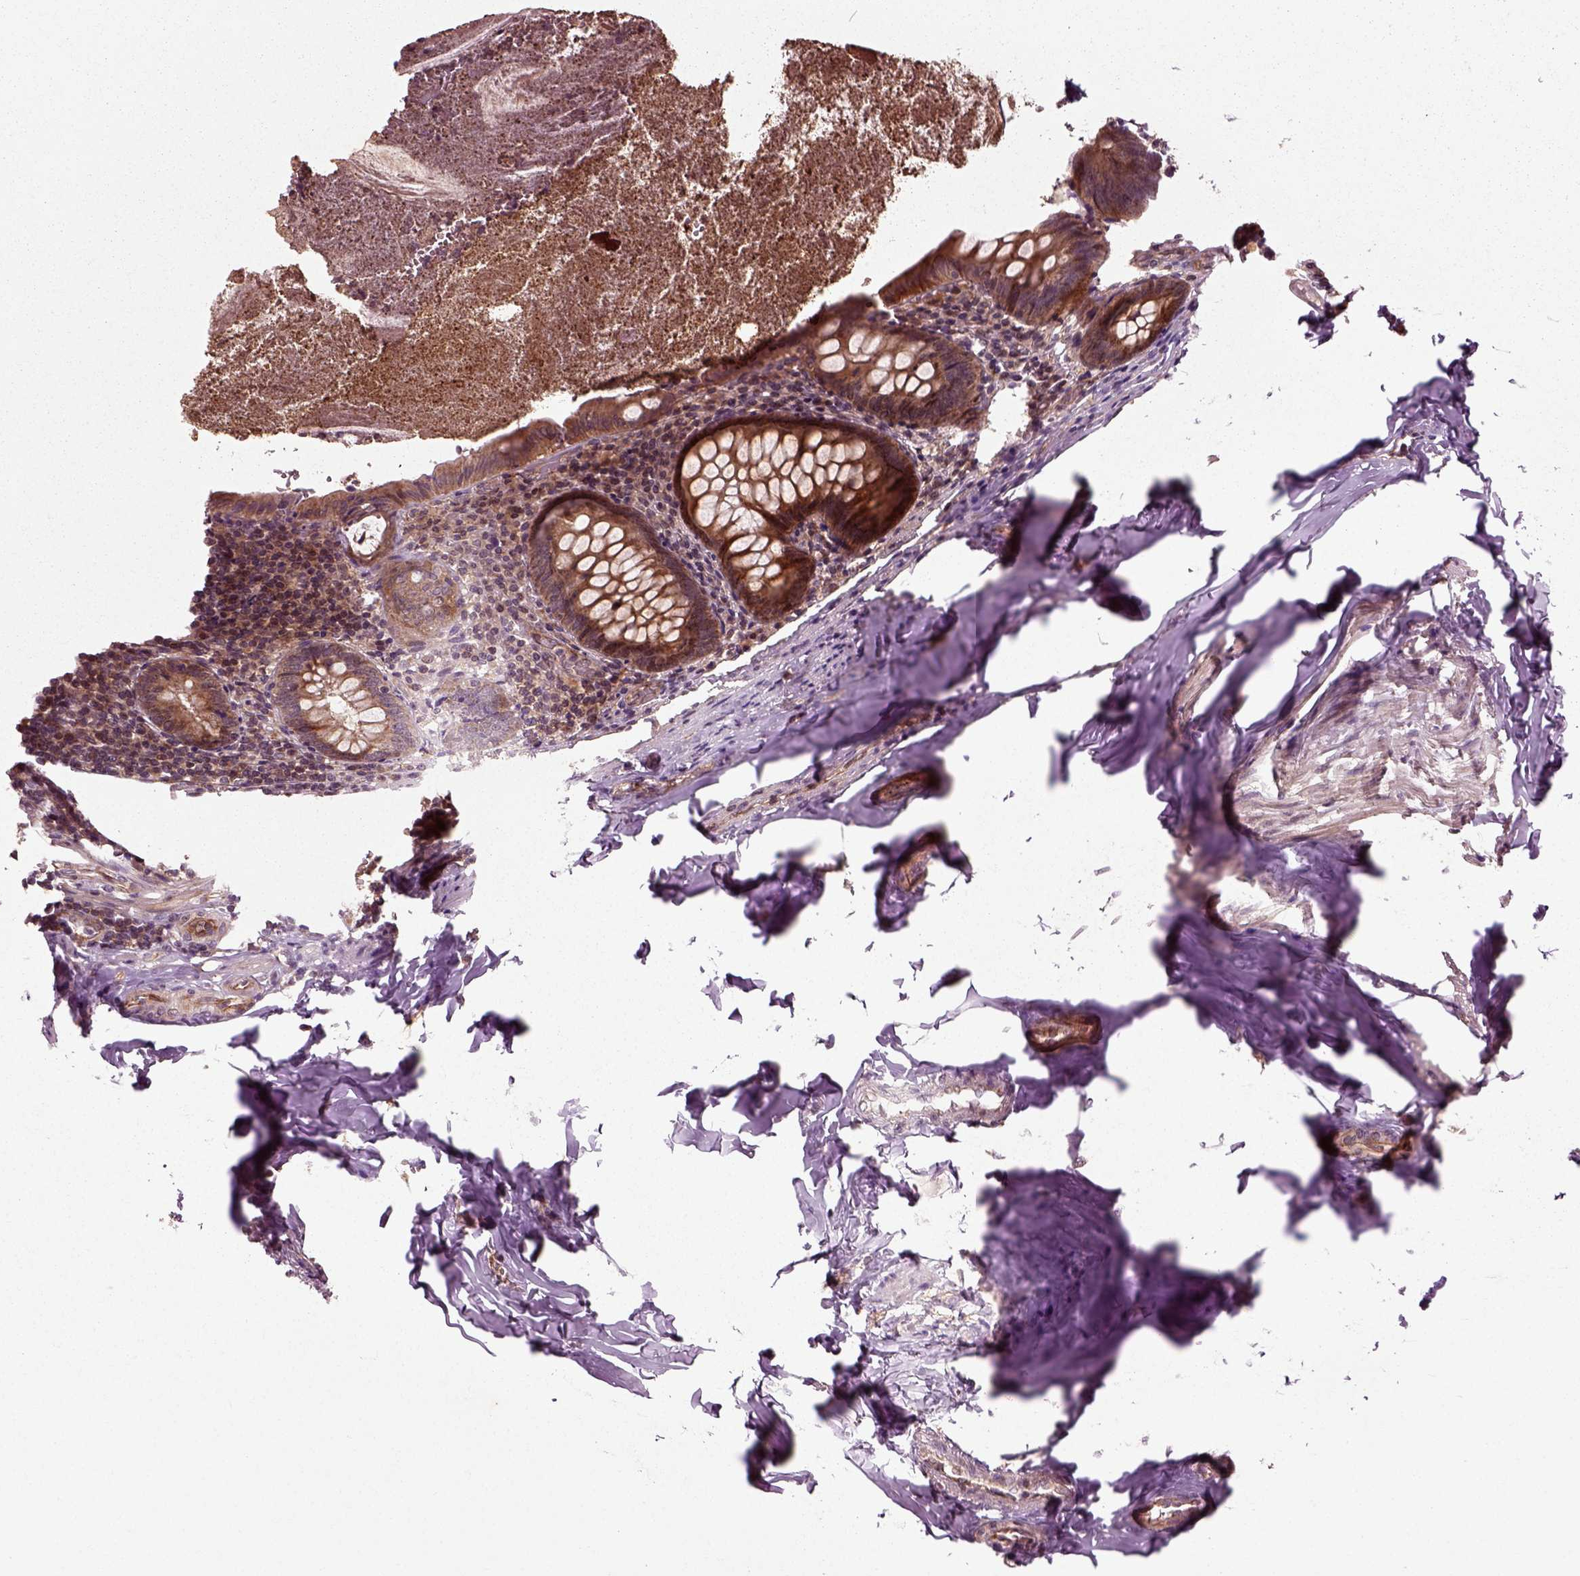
{"staining": {"intensity": "strong", "quantity": ">75%", "location": "cytoplasmic/membranous"}, "tissue": "appendix", "cell_type": "Glandular cells", "image_type": "normal", "snomed": [{"axis": "morphology", "description": "Normal tissue, NOS"}, {"axis": "topography", "description": "Appendix"}], "caption": "Immunohistochemistry (IHC) histopathology image of normal human appendix stained for a protein (brown), which exhibits high levels of strong cytoplasmic/membranous positivity in about >75% of glandular cells.", "gene": "PLCD3", "patient": {"sex": "female", "age": 23}}